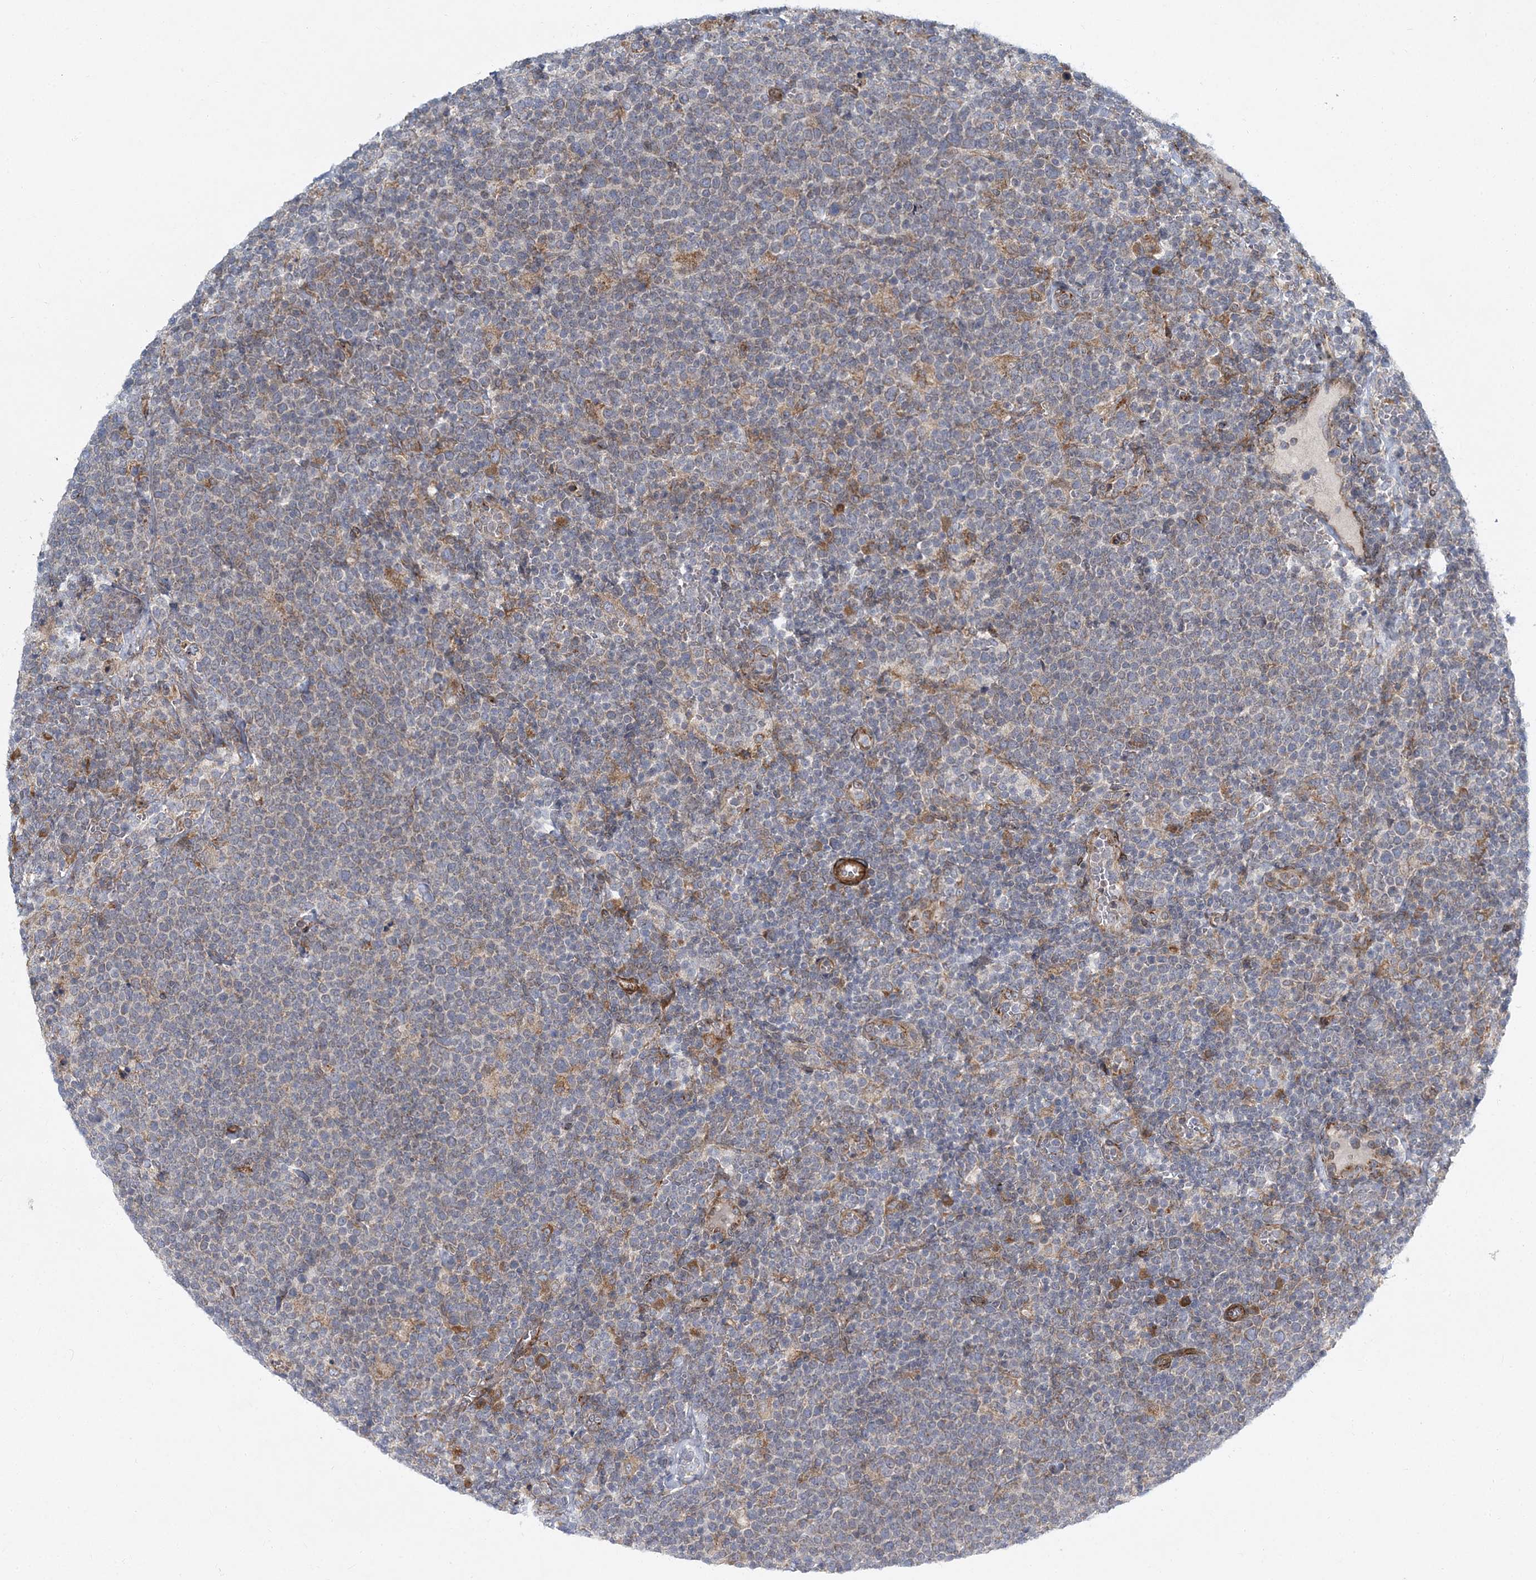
{"staining": {"intensity": "negative", "quantity": "none", "location": "none"}, "tissue": "lymphoma", "cell_type": "Tumor cells", "image_type": "cancer", "snomed": [{"axis": "morphology", "description": "Malignant lymphoma, non-Hodgkin's type, High grade"}, {"axis": "topography", "description": "Lymph node"}], "caption": "Immunohistochemistry (IHC) photomicrograph of neoplastic tissue: lymphoma stained with DAB demonstrates no significant protein staining in tumor cells.", "gene": "NBAS", "patient": {"sex": "male", "age": 61}}